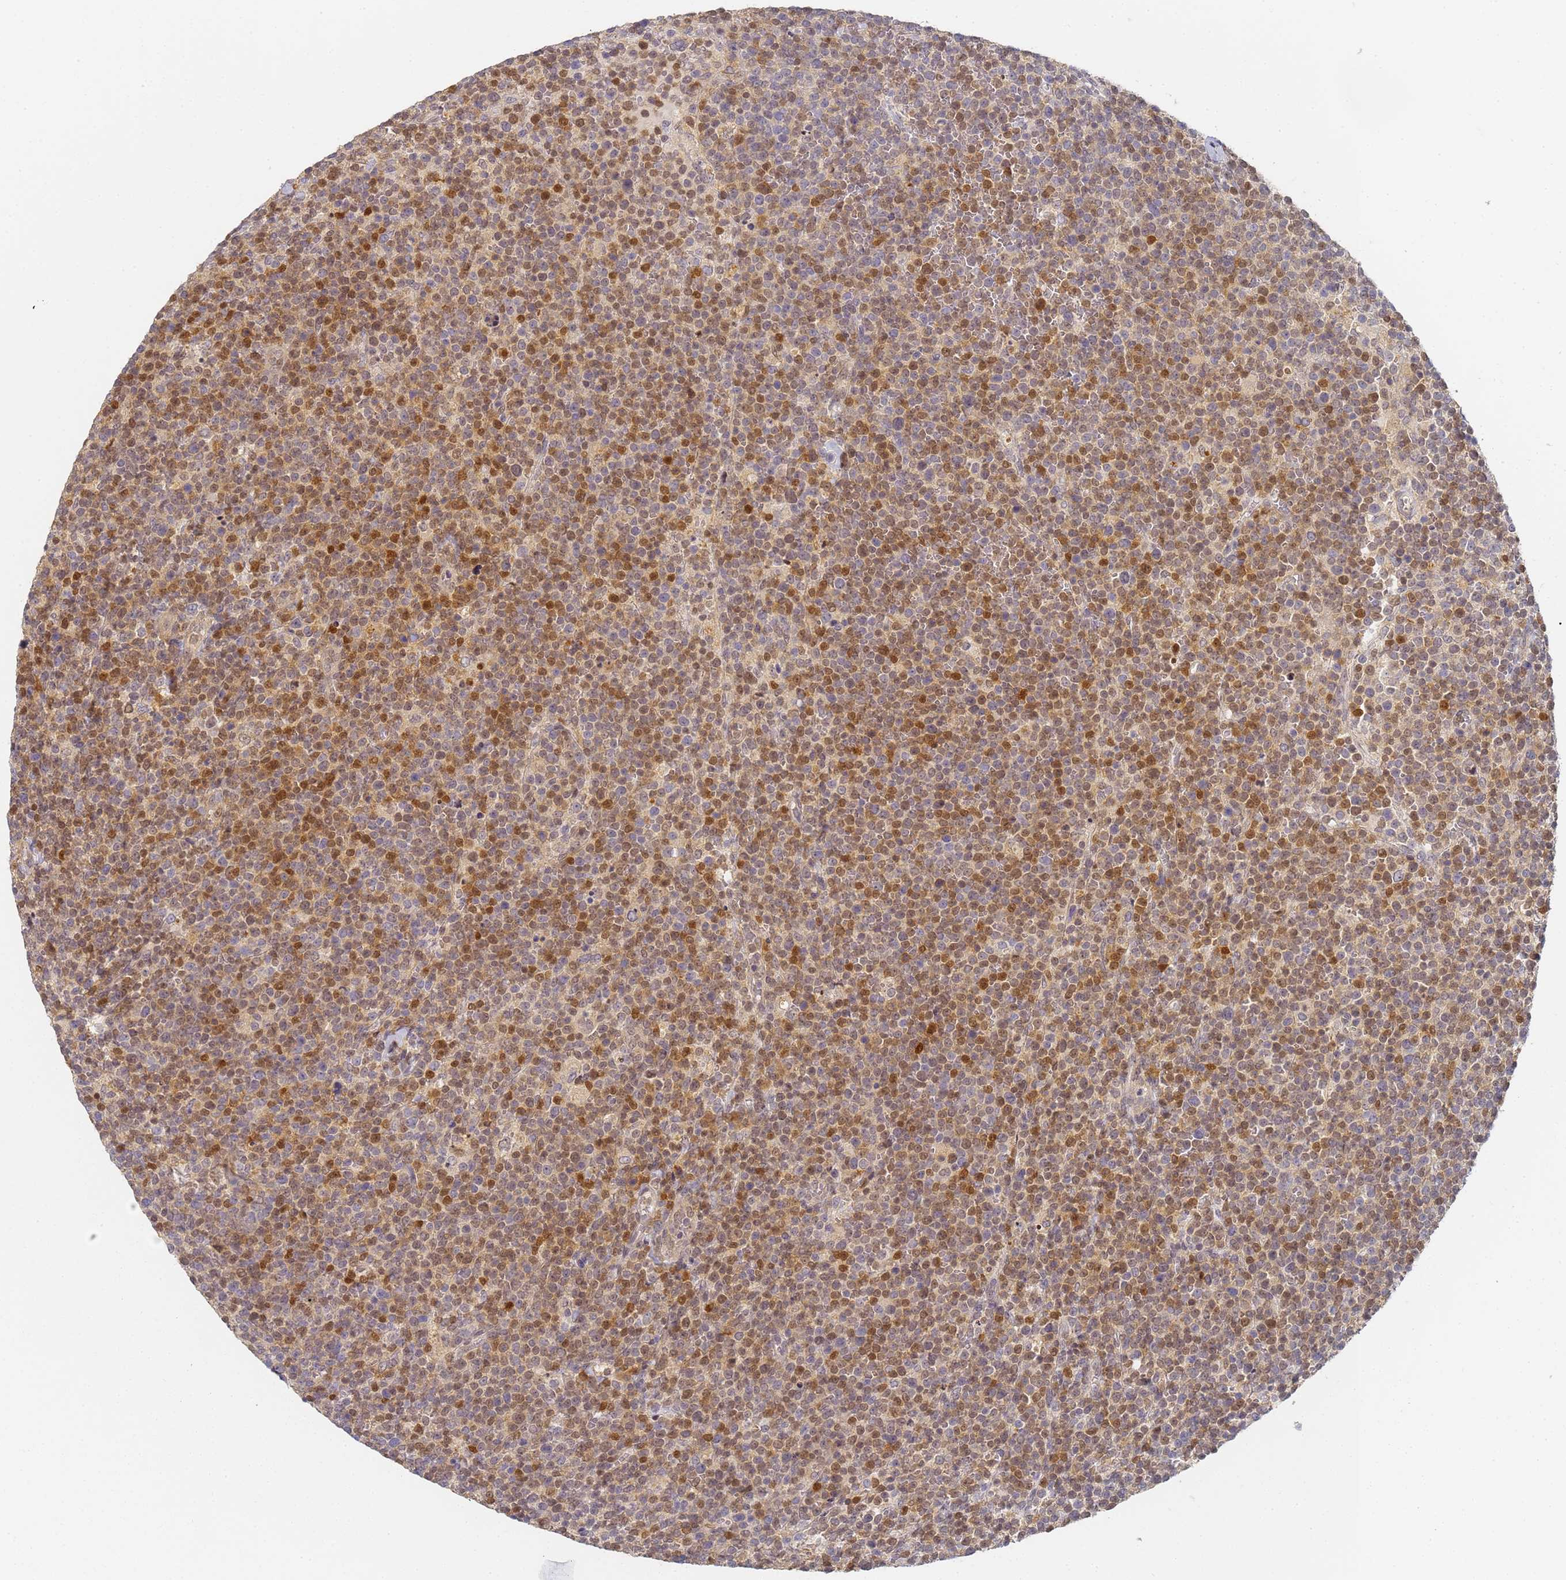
{"staining": {"intensity": "moderate", "quantity": "25%-75%", "location": "nuclear"}, "tissue": "lymphoma", "cell_type": "Tumor cells", "image_type": "cancer", "snomed": [{"axis": "morphology", "description": "Malignant lymphoma, non-Hodgkin's type, High grade"}, {"axis": "topography", "description": "Lymph node"}], "caption": "Human malignant lymphoma, non-Hodgkin's type (high-grade) stained for a protein (brown) displays moderate nuclear positive positivity in about 25%-75% of tumor cells.", "gene": "HMCES", "patient": {"sex": "male", "age": 61}}